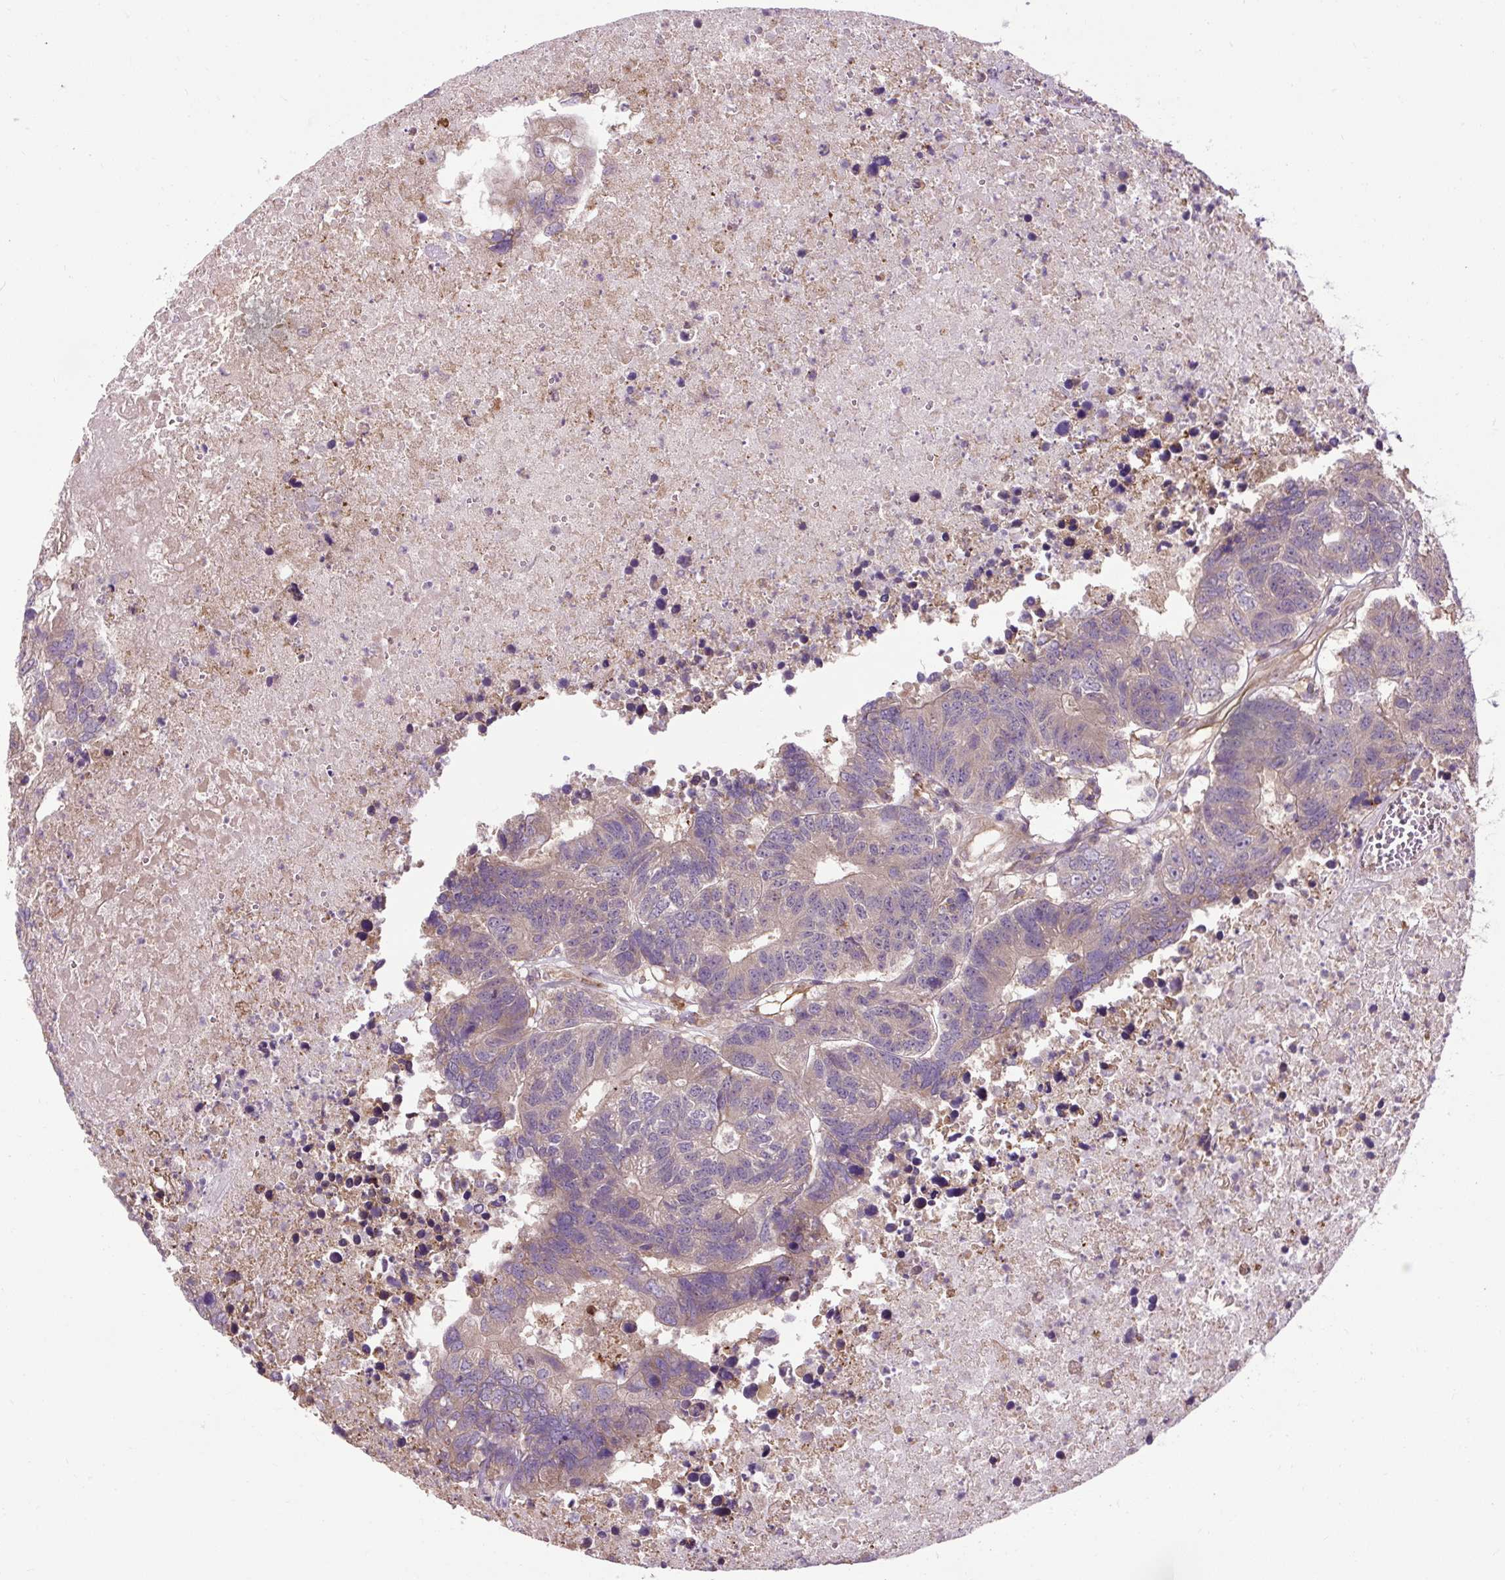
{"staining": {"intensity": "weak", "quantity": "<25%", "location": "cytoplasmic/membranous"}, "tissue": "colorectal cancer", "cell_type": "Tumor cells", "image_type": "cancer", "snomed": [{"axis": "morphology", "description": "Adenocarcinoma, NOS"}, {"axis": "topography", "description": "Colon"}], "caption": "Micrograph shows no significant protein positivity in tumor cells of colorectal cancer.", "gene": "FLRT1", "patient": {"sex": "female", "age": 48}}